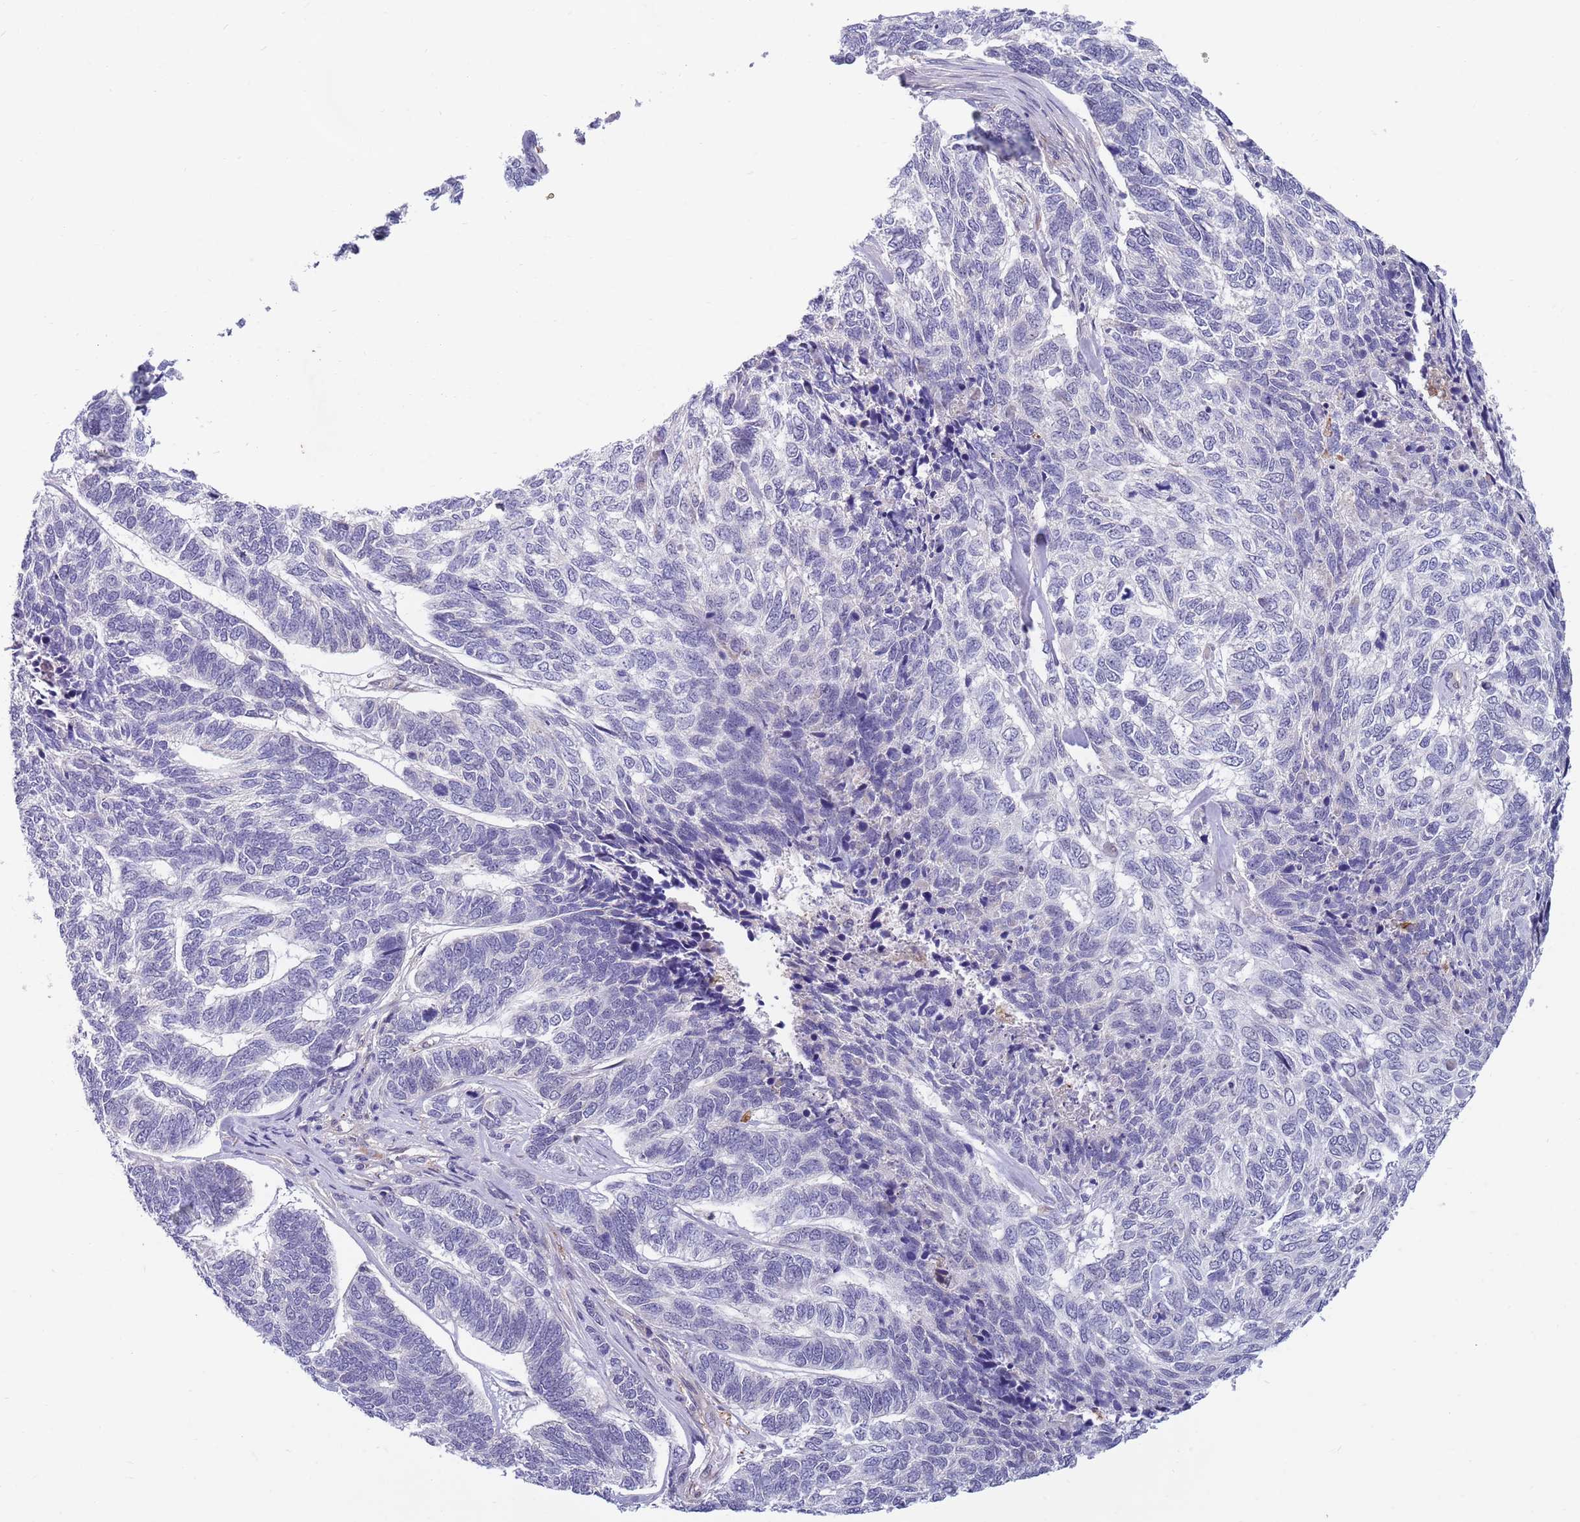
{"staining": {"intensity": "negative", "quantity": "none", "location": "none"}, "tissue": "skin cancer", "cell_type": "Tumor cells", "image_type": "cancer", "snomed": [{"axis": "morphology", "description": "Basal cell carcinoma"}, {"axis": "topography", "description": "Skin"}], "caption": "Immunohistochemistry (IHC) histopathology image of neoplastic tissue: human skin cancer stained with DAB shows no significant protein positivity in tumor cells. (DAB immunohistochemistry, high magnification).", "gene": "NLRP6", "patient": {"sex": "female", "age": 65}}